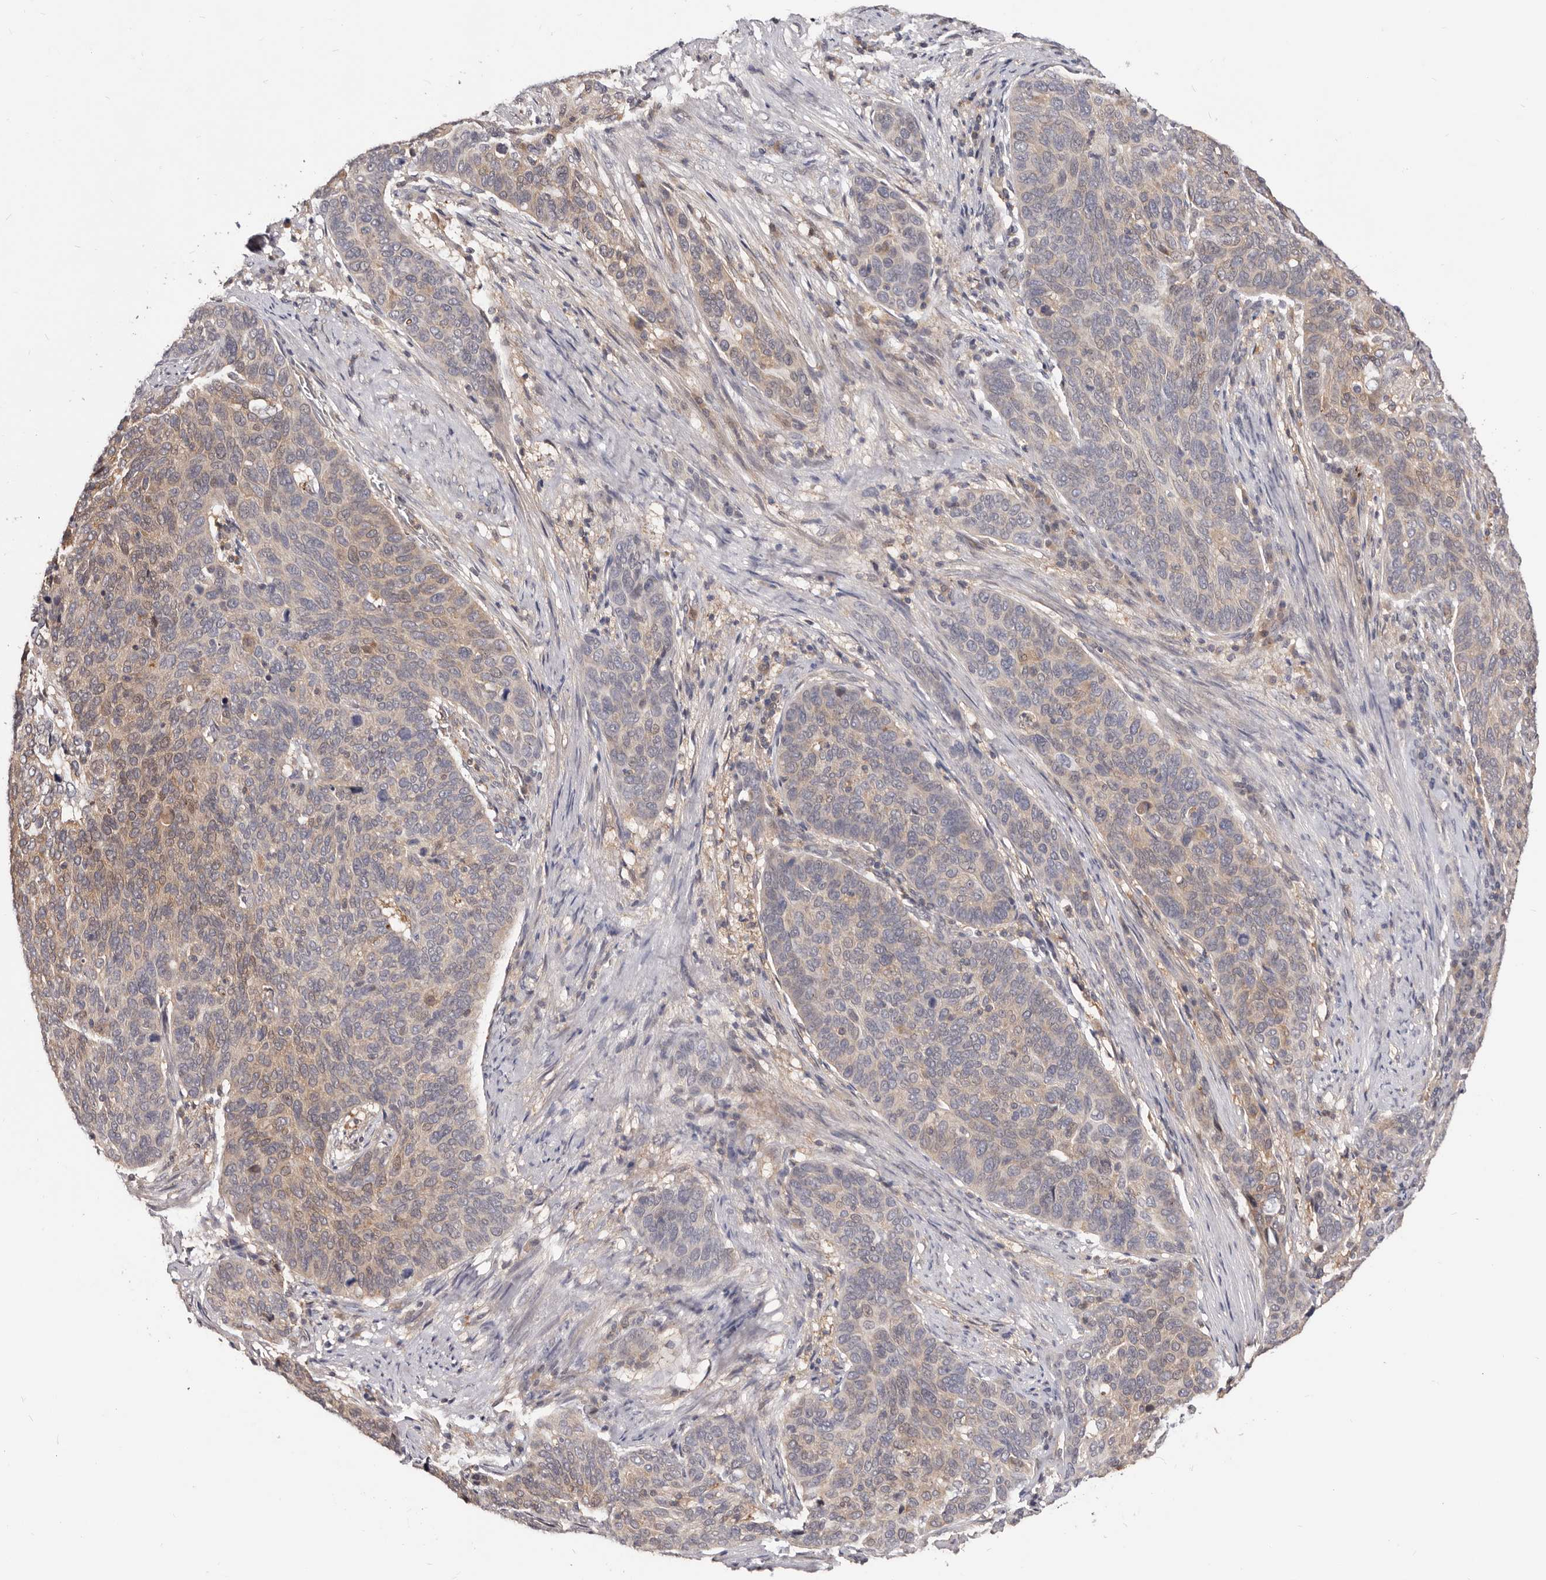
{"staining": {"intensity": "weak", "quantity": "25%-75%", "location": "cytoplasmic/membranous"}, "tissue": "cervical cancer", "cell_type": "Tumor cells", "image_type": "cancer", "snomed": [{"axis": "morphology", "description": "Squamous cell carcinoma, NOS"}, {"axis": "topography", "description": "Cervix"}], "caption": "An immunohistochemistry photomicrograph of tumor tissue is shown. Protein staining in brown shows weak cytoplasmic/membranous positivity in squamous cell carcinoma (cervical) within tumor cells. The protein is stained brown, and the nuclei are stained in blue (DAB (3,3'-diaminobenzidine) IHC with brightfield microscopy, high magnification).", "gene": "TC2N", "patient": {"sex": "female", "age": 60}}